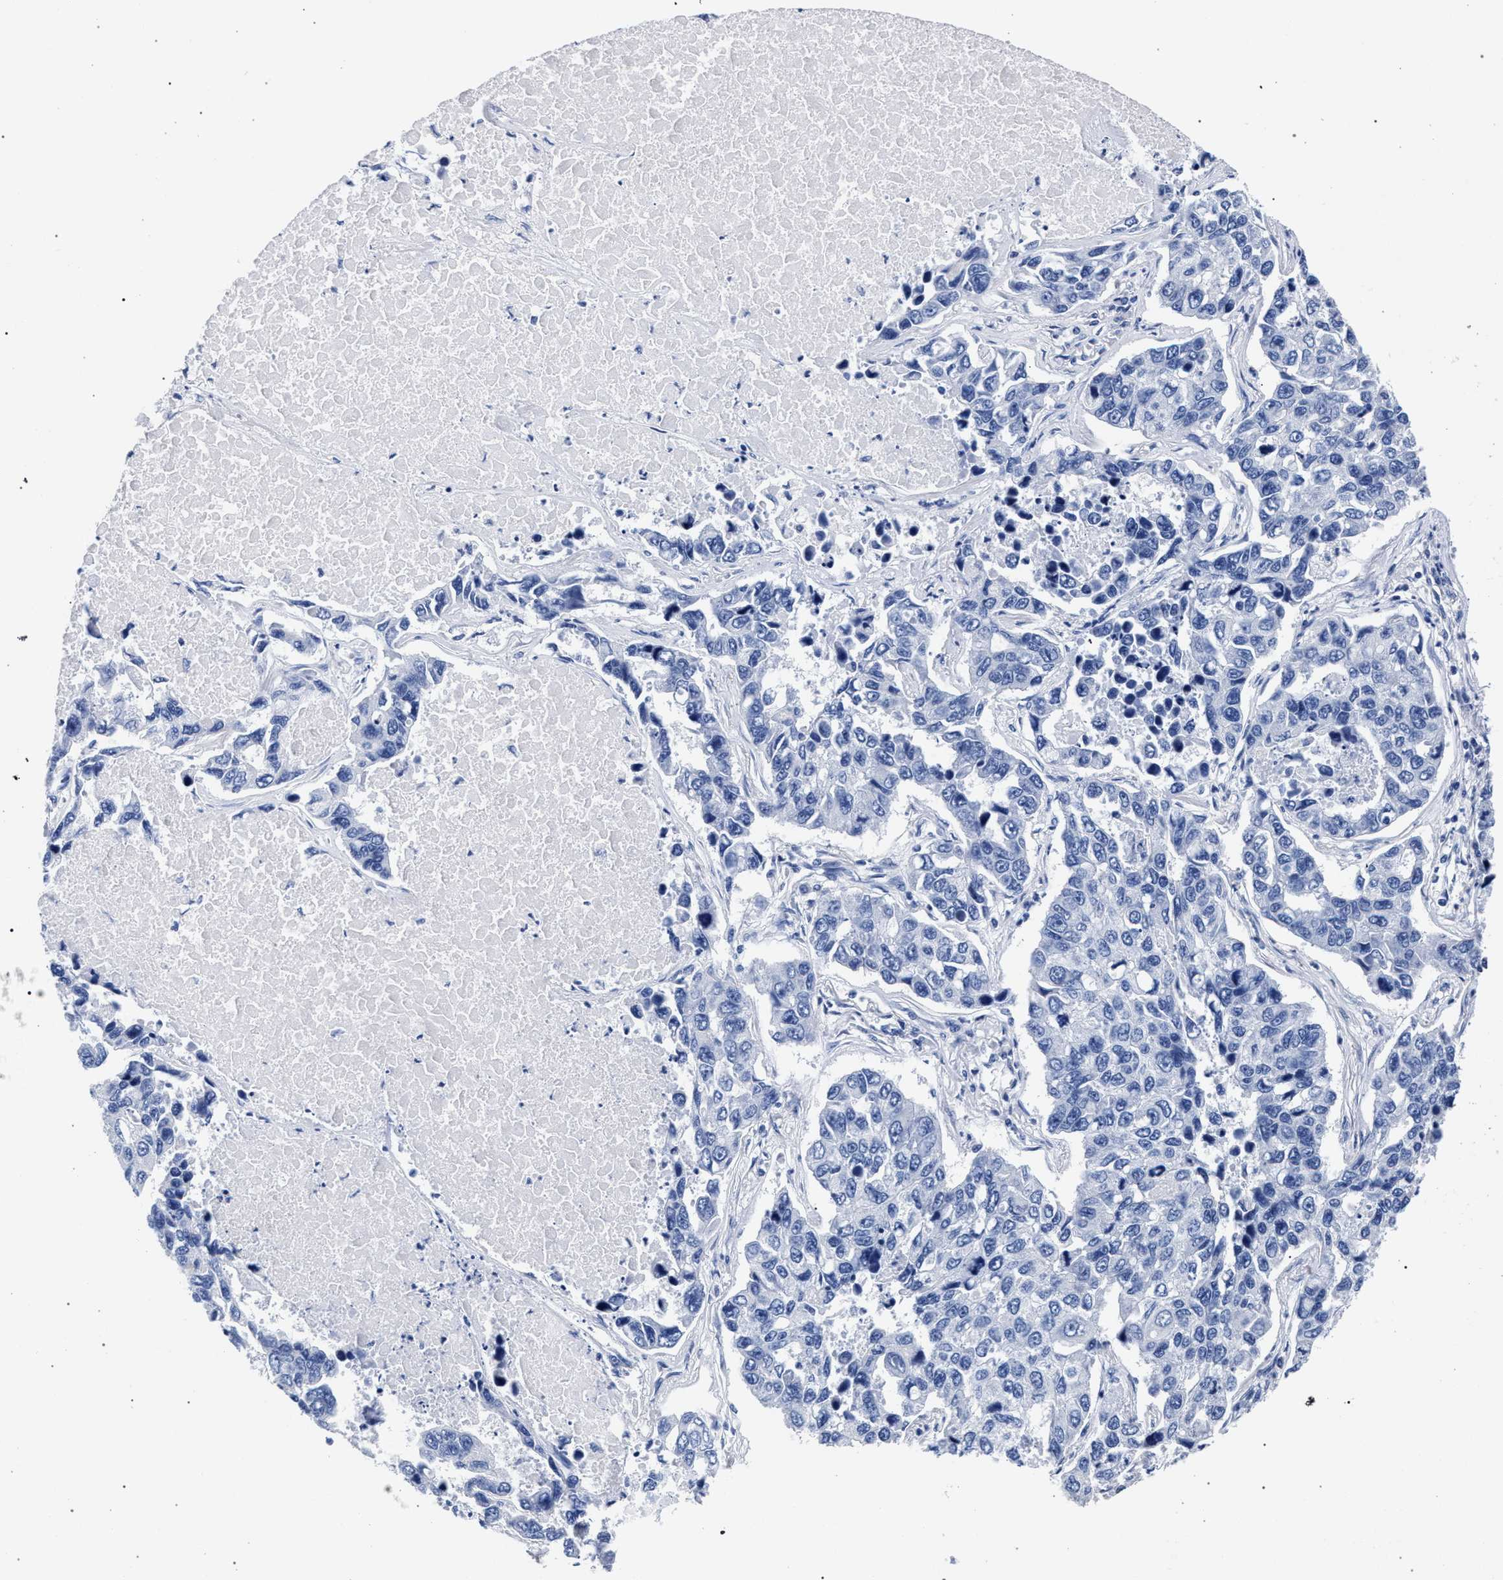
{"staining": {"intensity": "negative", "quantity": "none", "location": "none"}, "tissue": "lung cancer", "cell_type": "Tumor cells", "image_type": "cancer", "snomed": [{"axis": "morphology", "description": "Adenocarcinoma, NOS"}, {"axis": "topography", "description": "Lung"}], "caption": "Image shows no significant protein staining in tumor cells of adenocarcinoma (lung).", "gene": "AKAP4", "patient": {"sex": "male", "age": 64}}